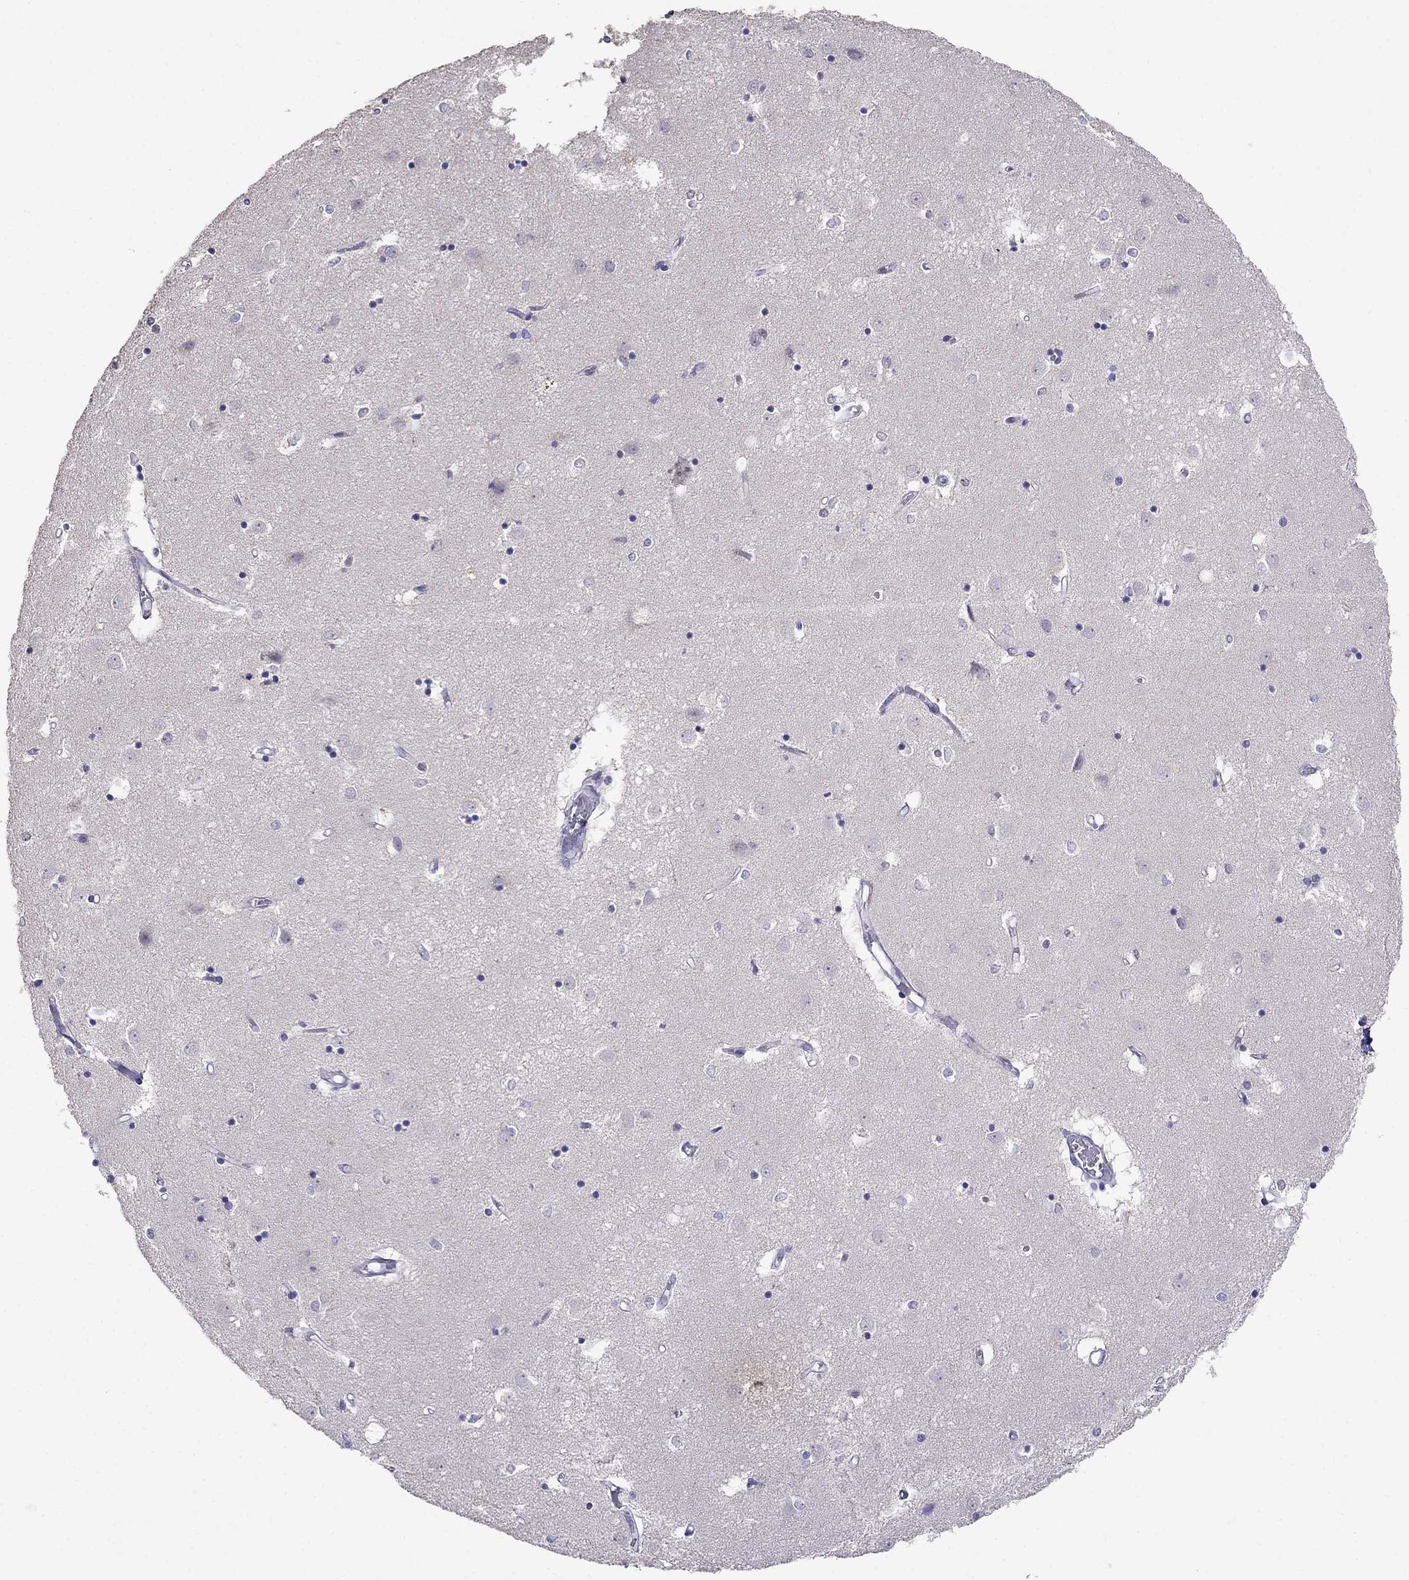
{"staining": {"intensity": "negative", "quantity": "none", "location": "none"}, "tissue": "caudate", "cell_type": "Glial cells", "image_type": "normal", "snomed": [{"axis": "morphology", "description": "Normal tissue, NOS"}, {"axis": "topography", "description": "Lateral ventricle wall"}], "caption": "IHC micrograph of normal caudate: human caudate stained with DAB displays no significant protein expression in glial cells.", "gene": "CD8B", "patient": {"sex": "male", "age": 54}}